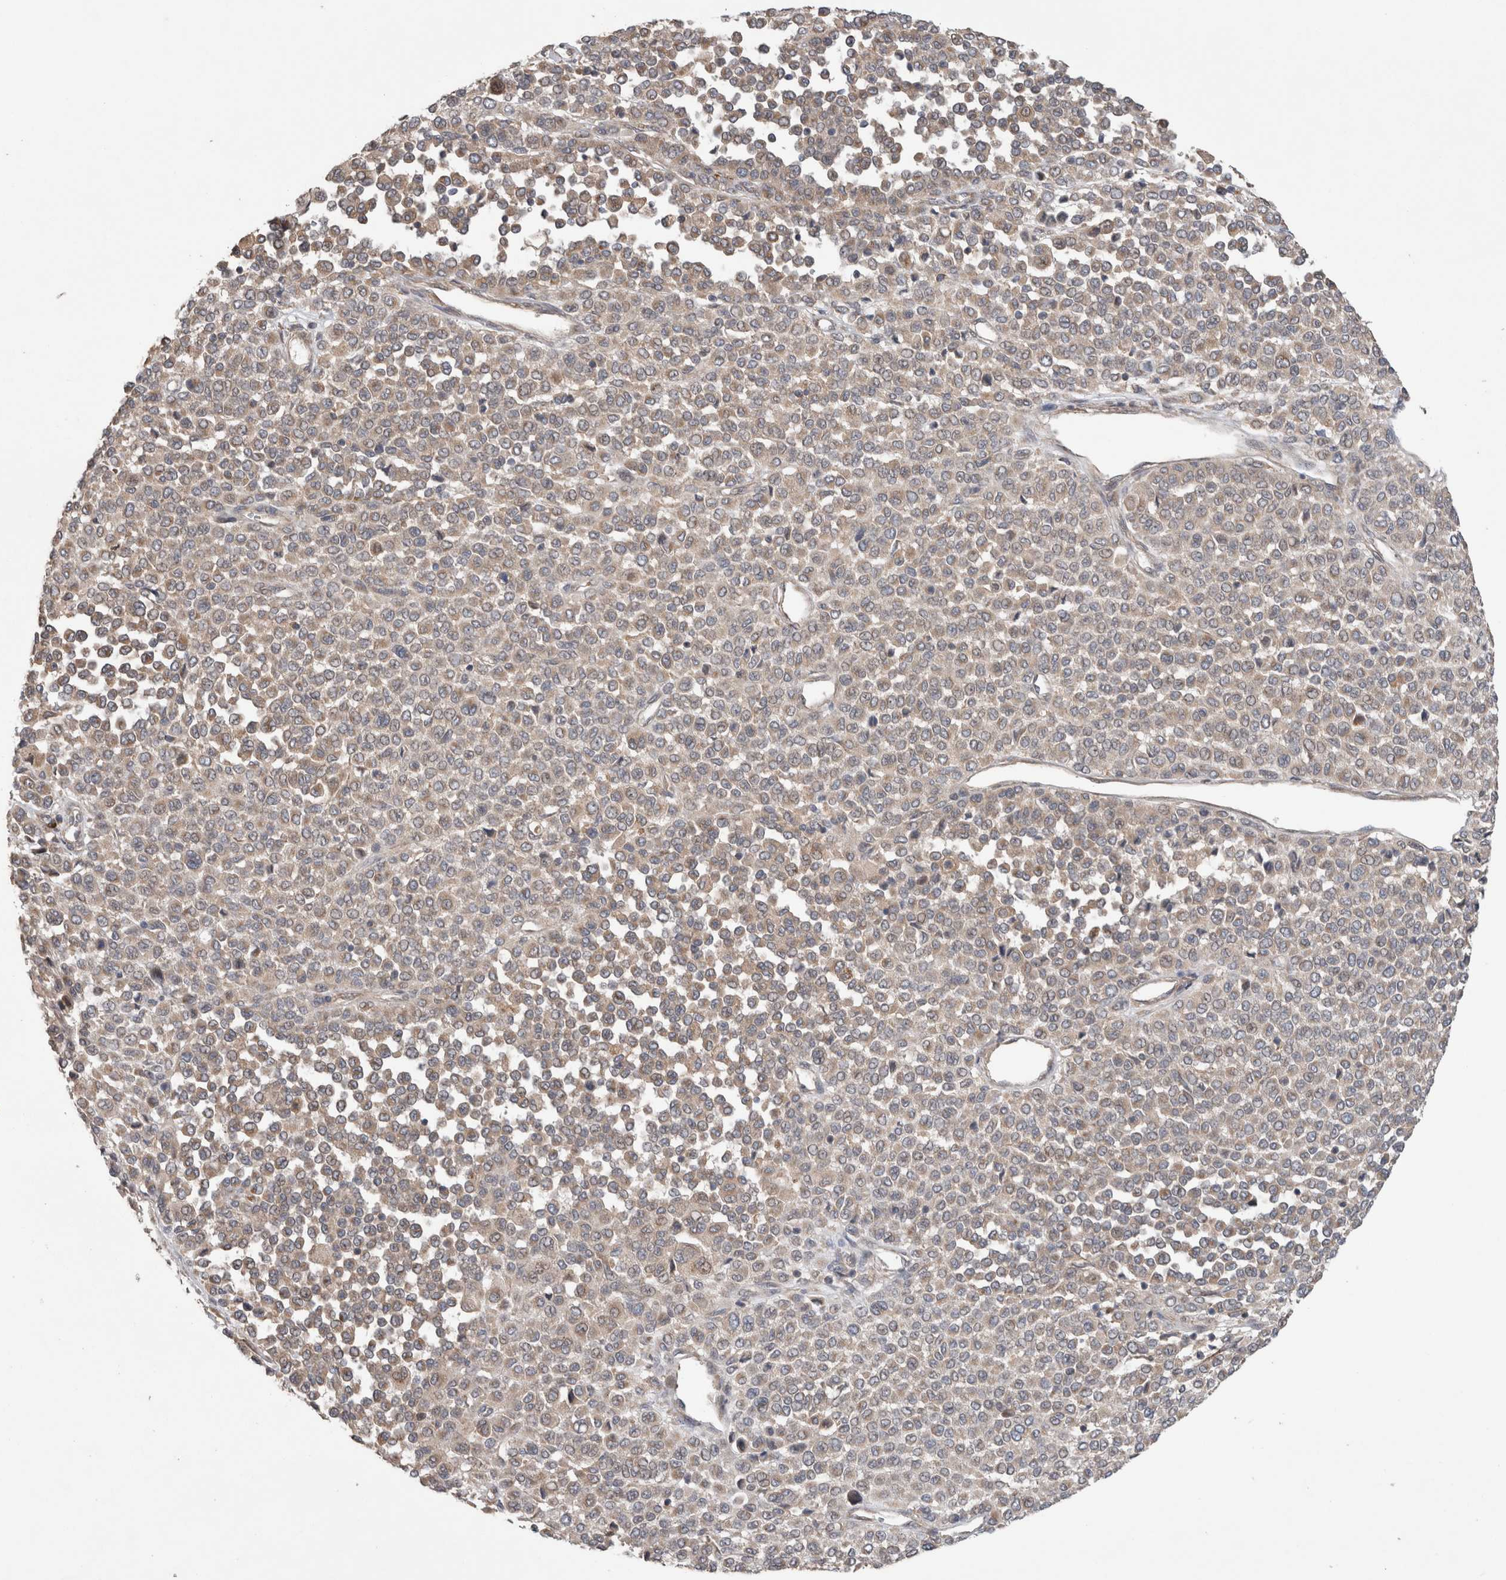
{"staining": {"intensity": "weak", "quantity": "25%-75%", "location": "cytoplasmic/membranous"}, "tissue": "melanoma", "cell_type": "Tumor cells", "image_type": "cancer", "snomed": [{"axis": "morphology", "description": "Malignant melanoma, Metastatic site"}, {"axis": "topography", "description": "Pancreas"}], "caption": "An image of human melanoma stained for a protein shows weak cytoplasmic/membranous brown staining in tumor cells. The staining is performed using DAB brown chromogen to label protein expression. The nuclei are counter-stained blue using hematoxylin.", "gene": "TRIM5", "patient": {"sex": "female", "age": 30}}